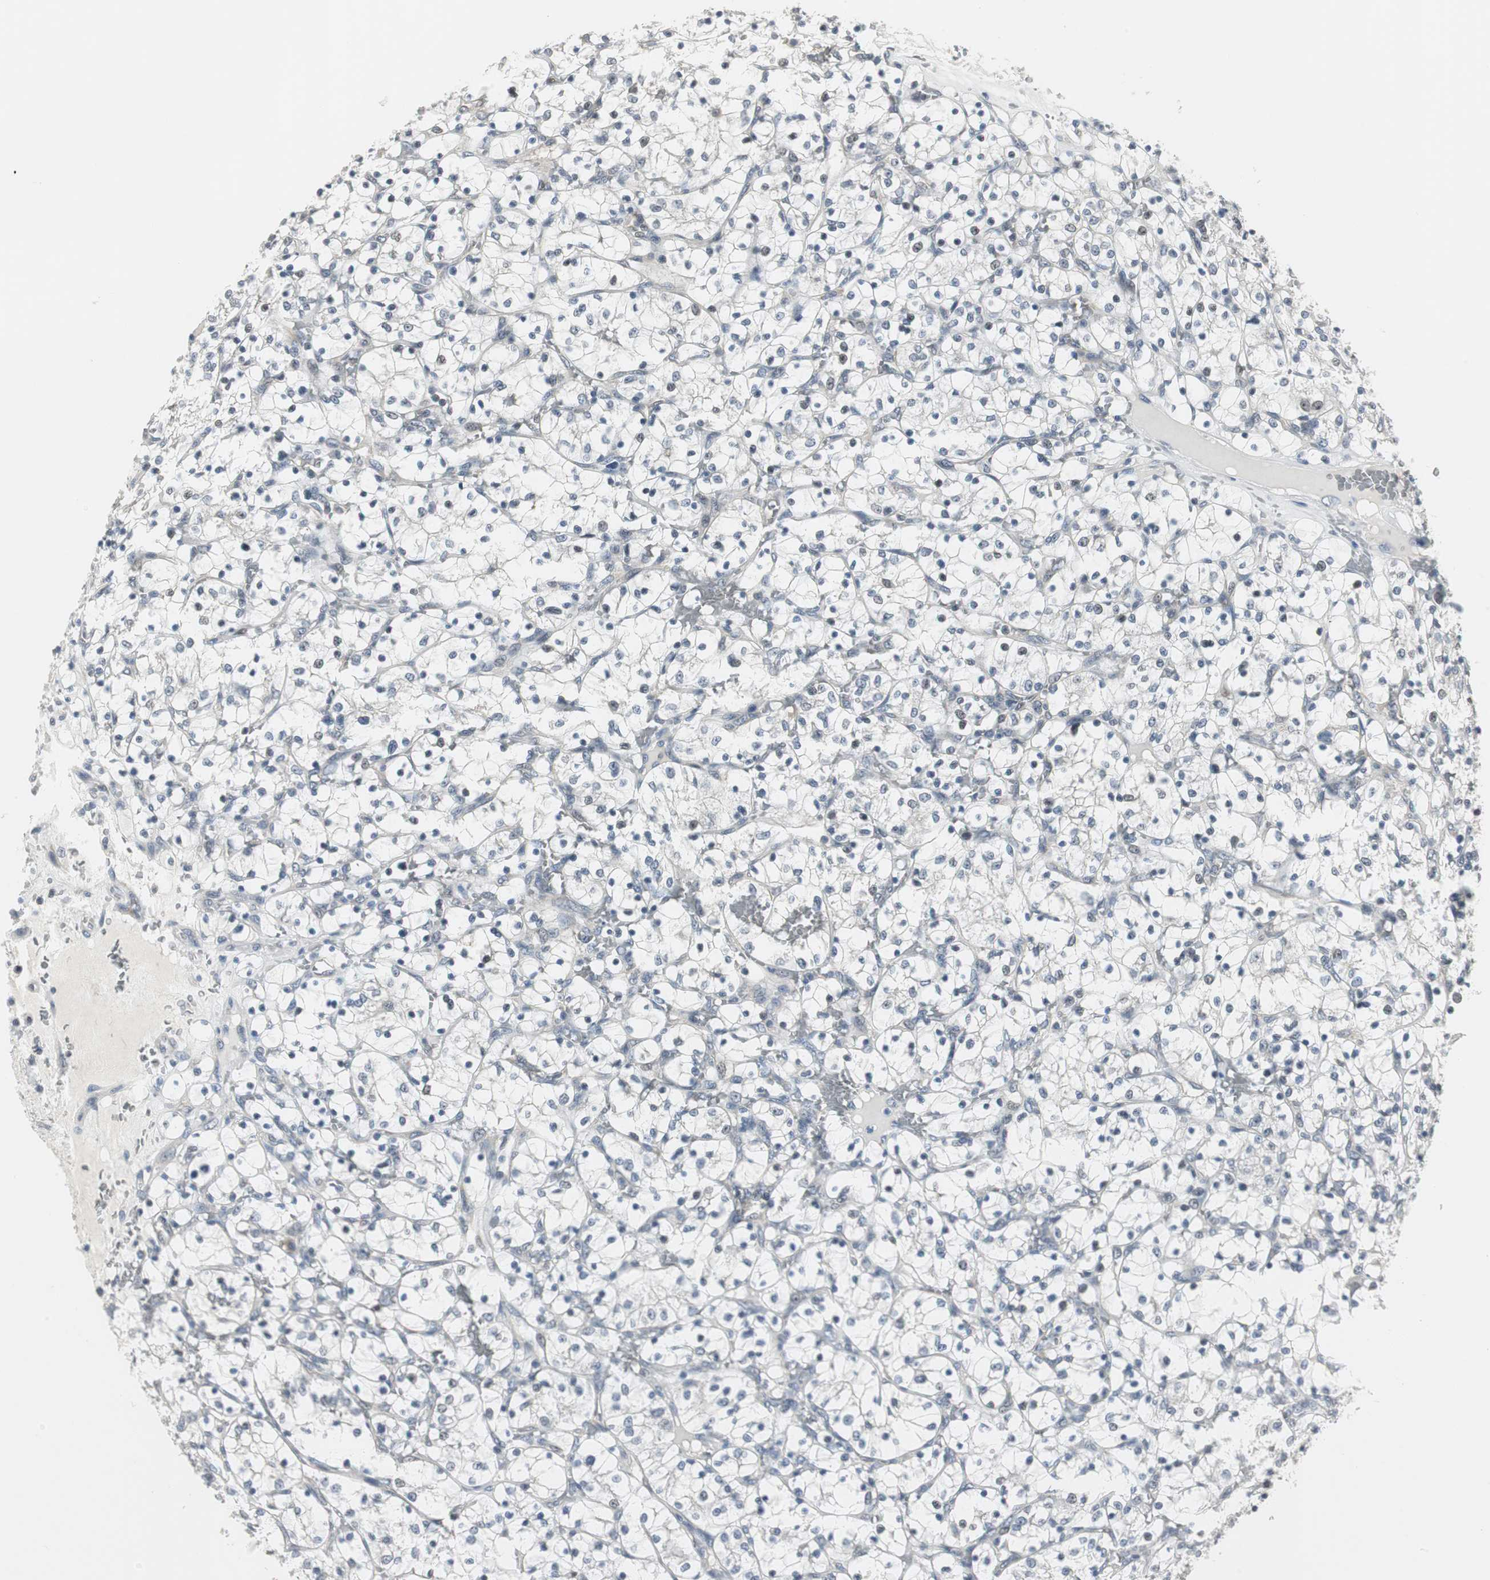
{"staining": {"intensity": "negative", "quantity": "none", "location": "none"}, "tissue": "renal cancer", "cell_type": "Tumor cells", "image_type": "cancer", "snomed": [{"axis": "morphology", "description": "Adenocarcinoma, NOS"}, {"axis": "topography", "description": "Kidney"}], "caption": "There is no significant positivity in tumor cells of adenocarcinoma (renal).", "gene": "CCT5", "patient": {"sex": "female", "age": 69}}